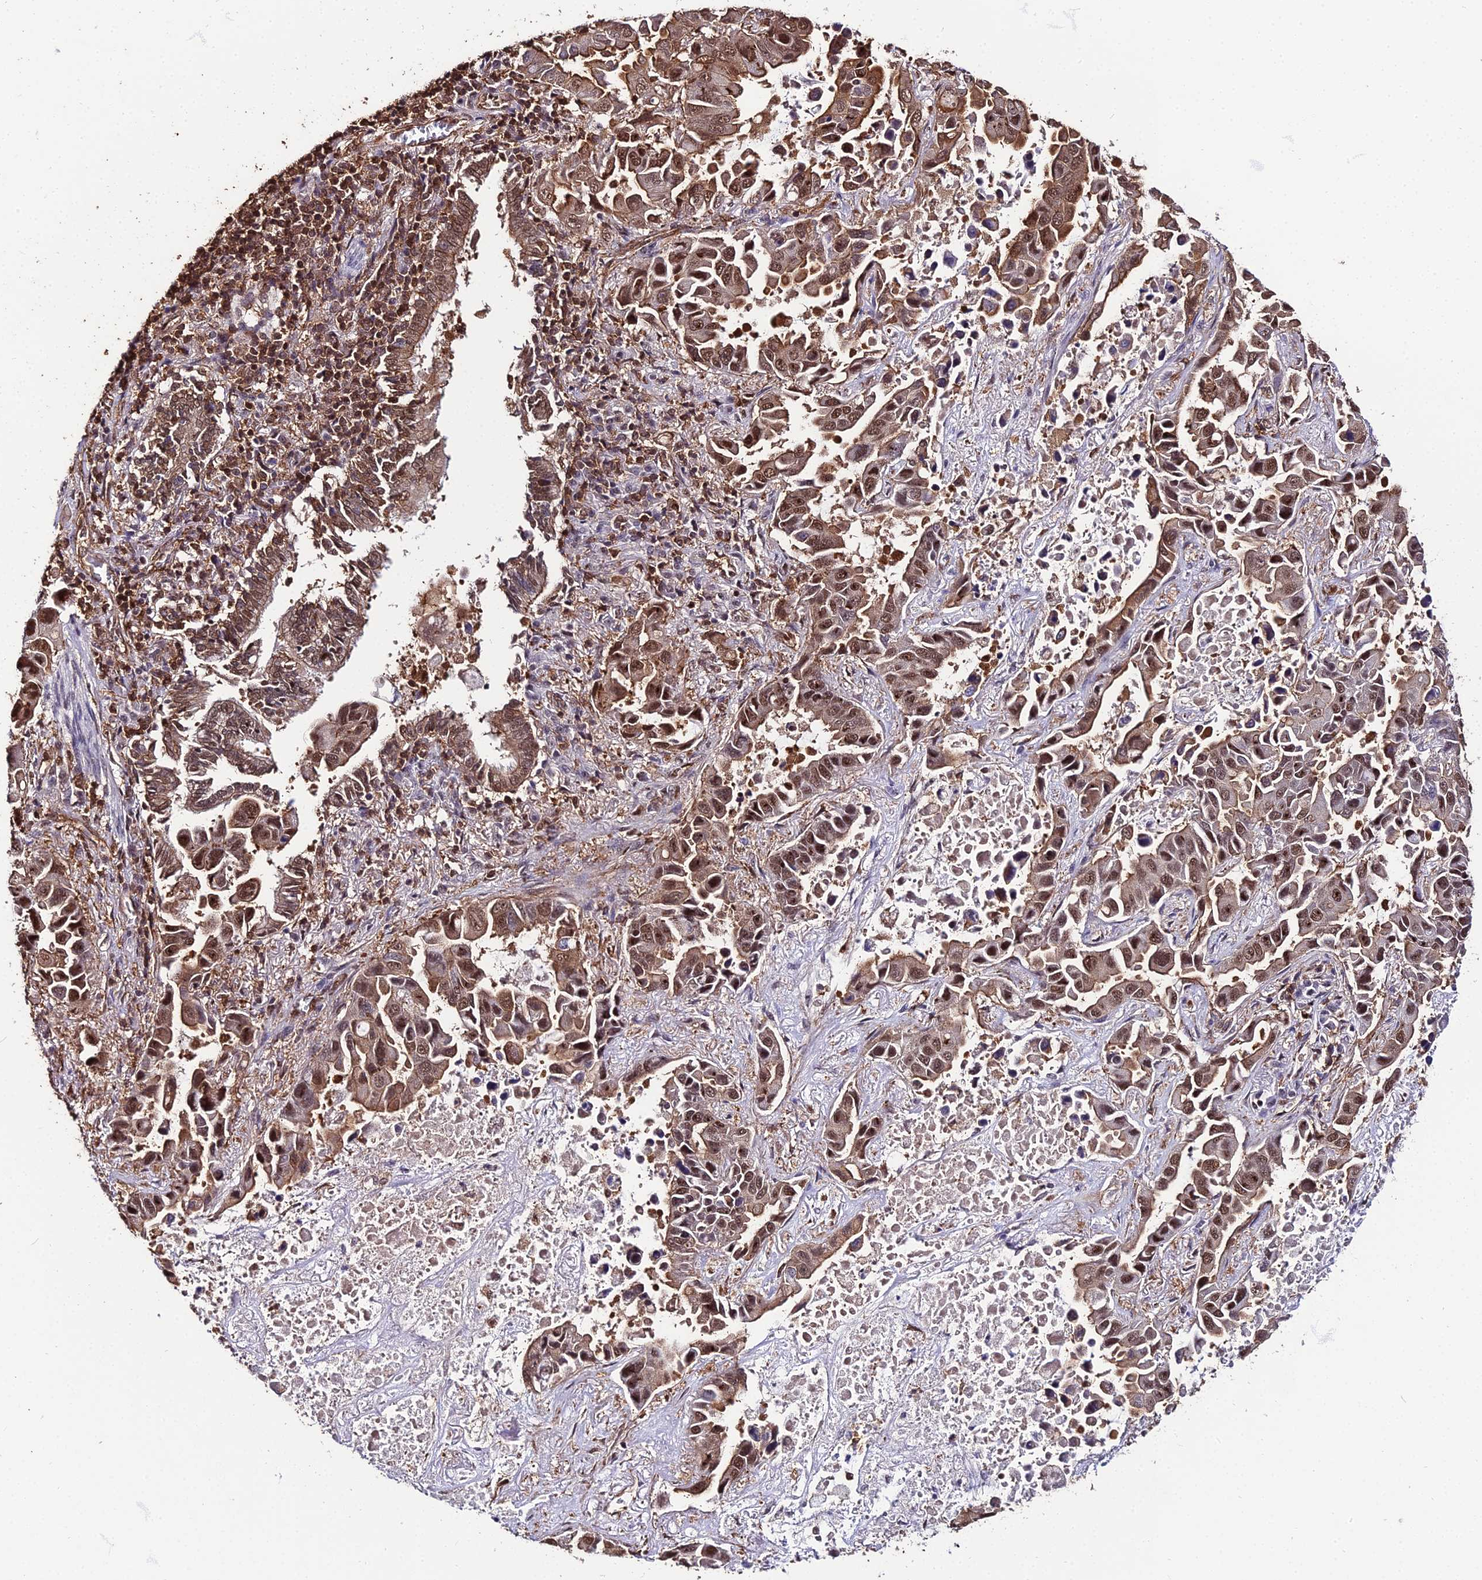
{"staining": {"intensity": "strong", "quantity": ">75%", "location": "cytoplasmic/membranous,nuclear"}, "tissue": "lung cancer", "cell_type": "Tumor cells", "image_type": "cancer", "snomed": [{"axis": "morphology", "description": "Adenocarcinoma, NOS"}, {"axis": "topography", "description": "Lung"}], "caption": "Lung cancer was stained to show a protein in brown. There is high levels of strong cytoplasmic/membranous and nuclear staining in about >75% of tumor cells.", "gene": "PPP4C", "patient": {"sex": "male", "age": 64}}